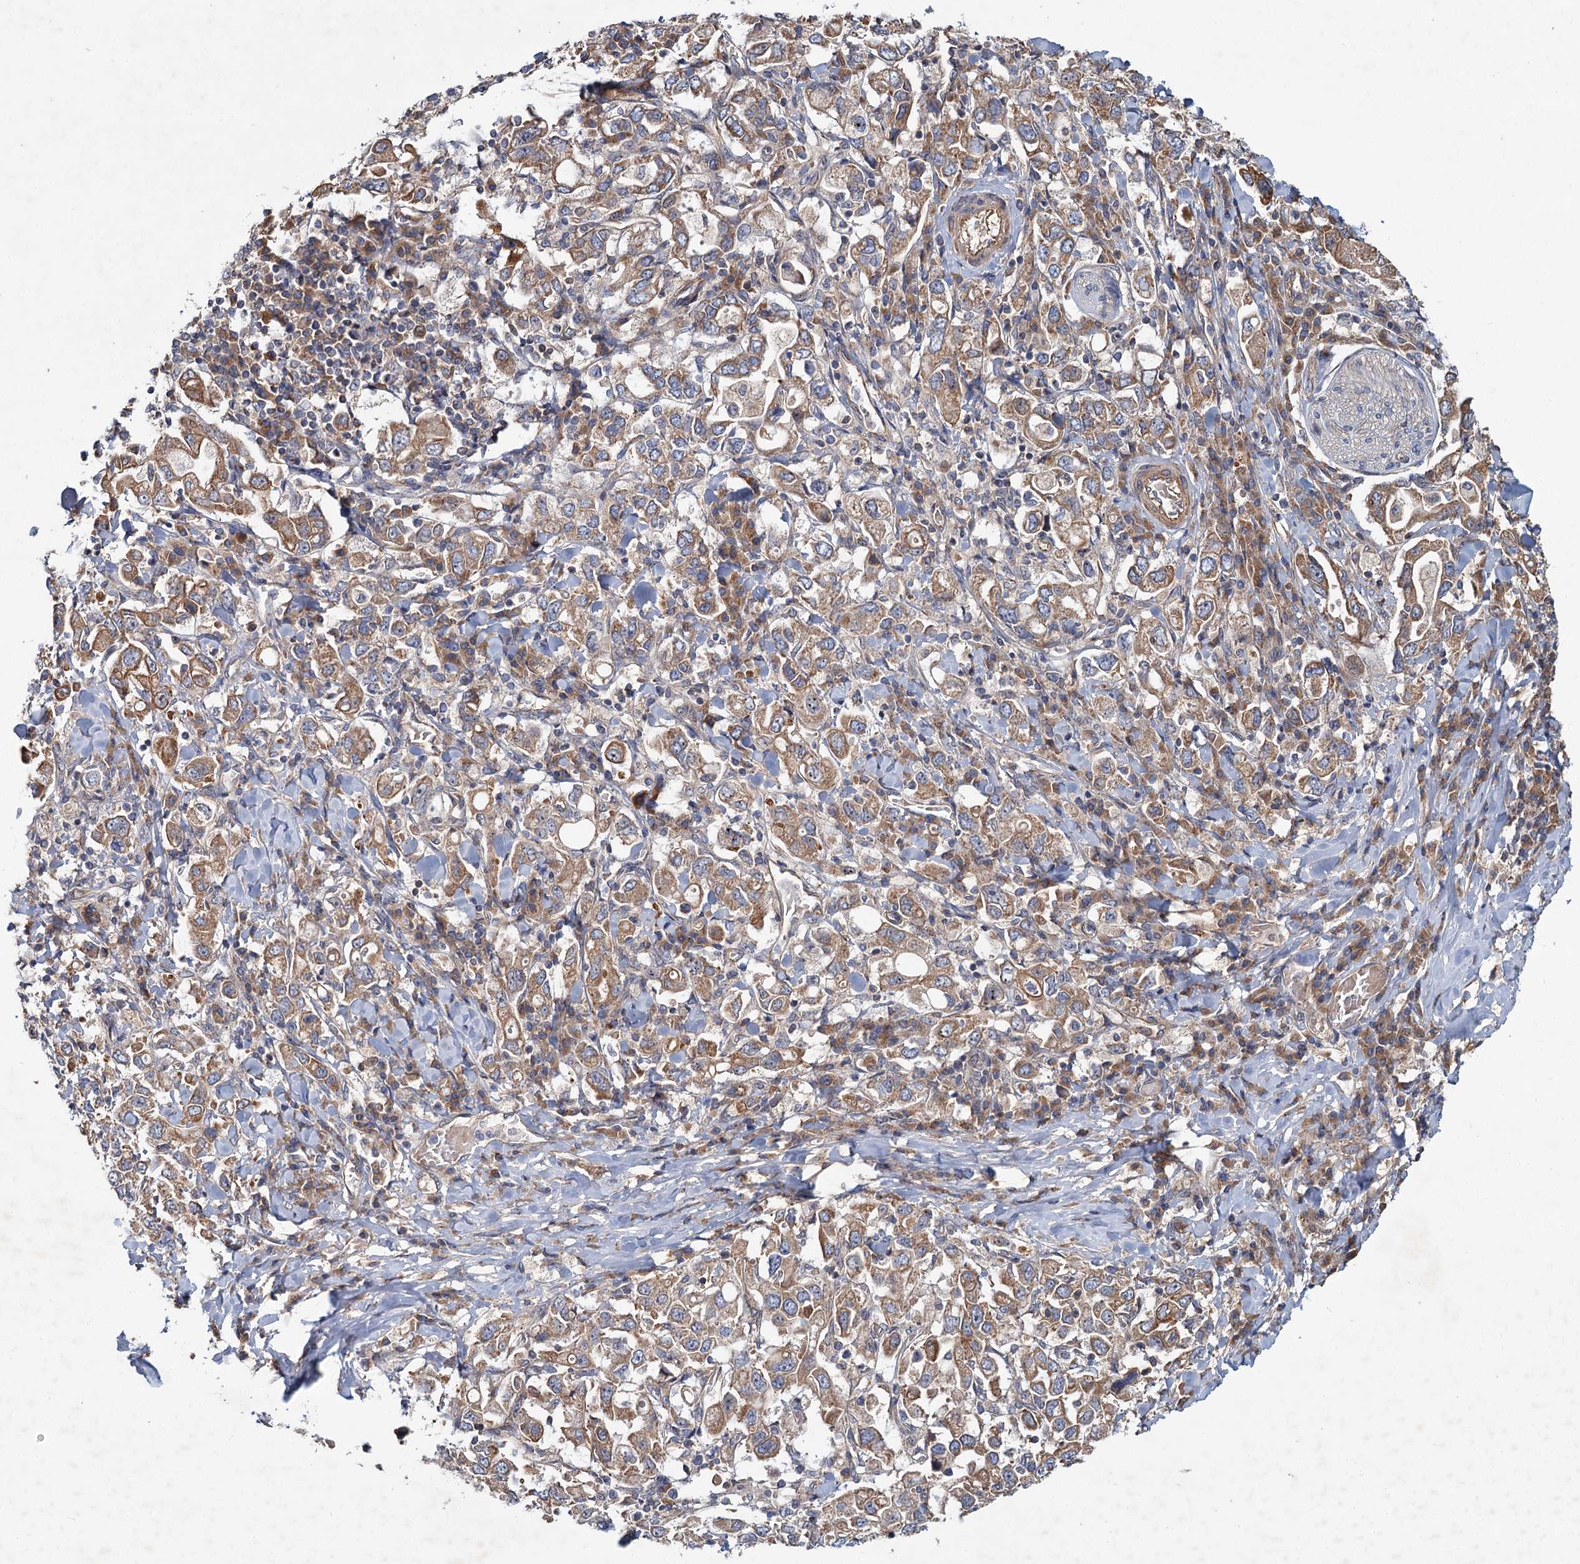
{"staining": {"intensity": "moderate", "quantity": ">75%", "location": "cytoplasmic/membranous"}, "tissue": "stomach cancer", "cell_type": "Tumor cells", "image_type": "cancer", "snomed": [{"axis": "morphology", "description": "Adenocarcinoma, NOS"}, {"axis": "topography", "description": "Stomach, upper"}], "caption": "This micrograph shows IHC staining of adenocarcinoma (stomach), with medium moderate cytoplasmic/membranous expression in about >75% of tumor cells.", "gene": "MTRR", "patient": {"sex": "male", "age": 62}}